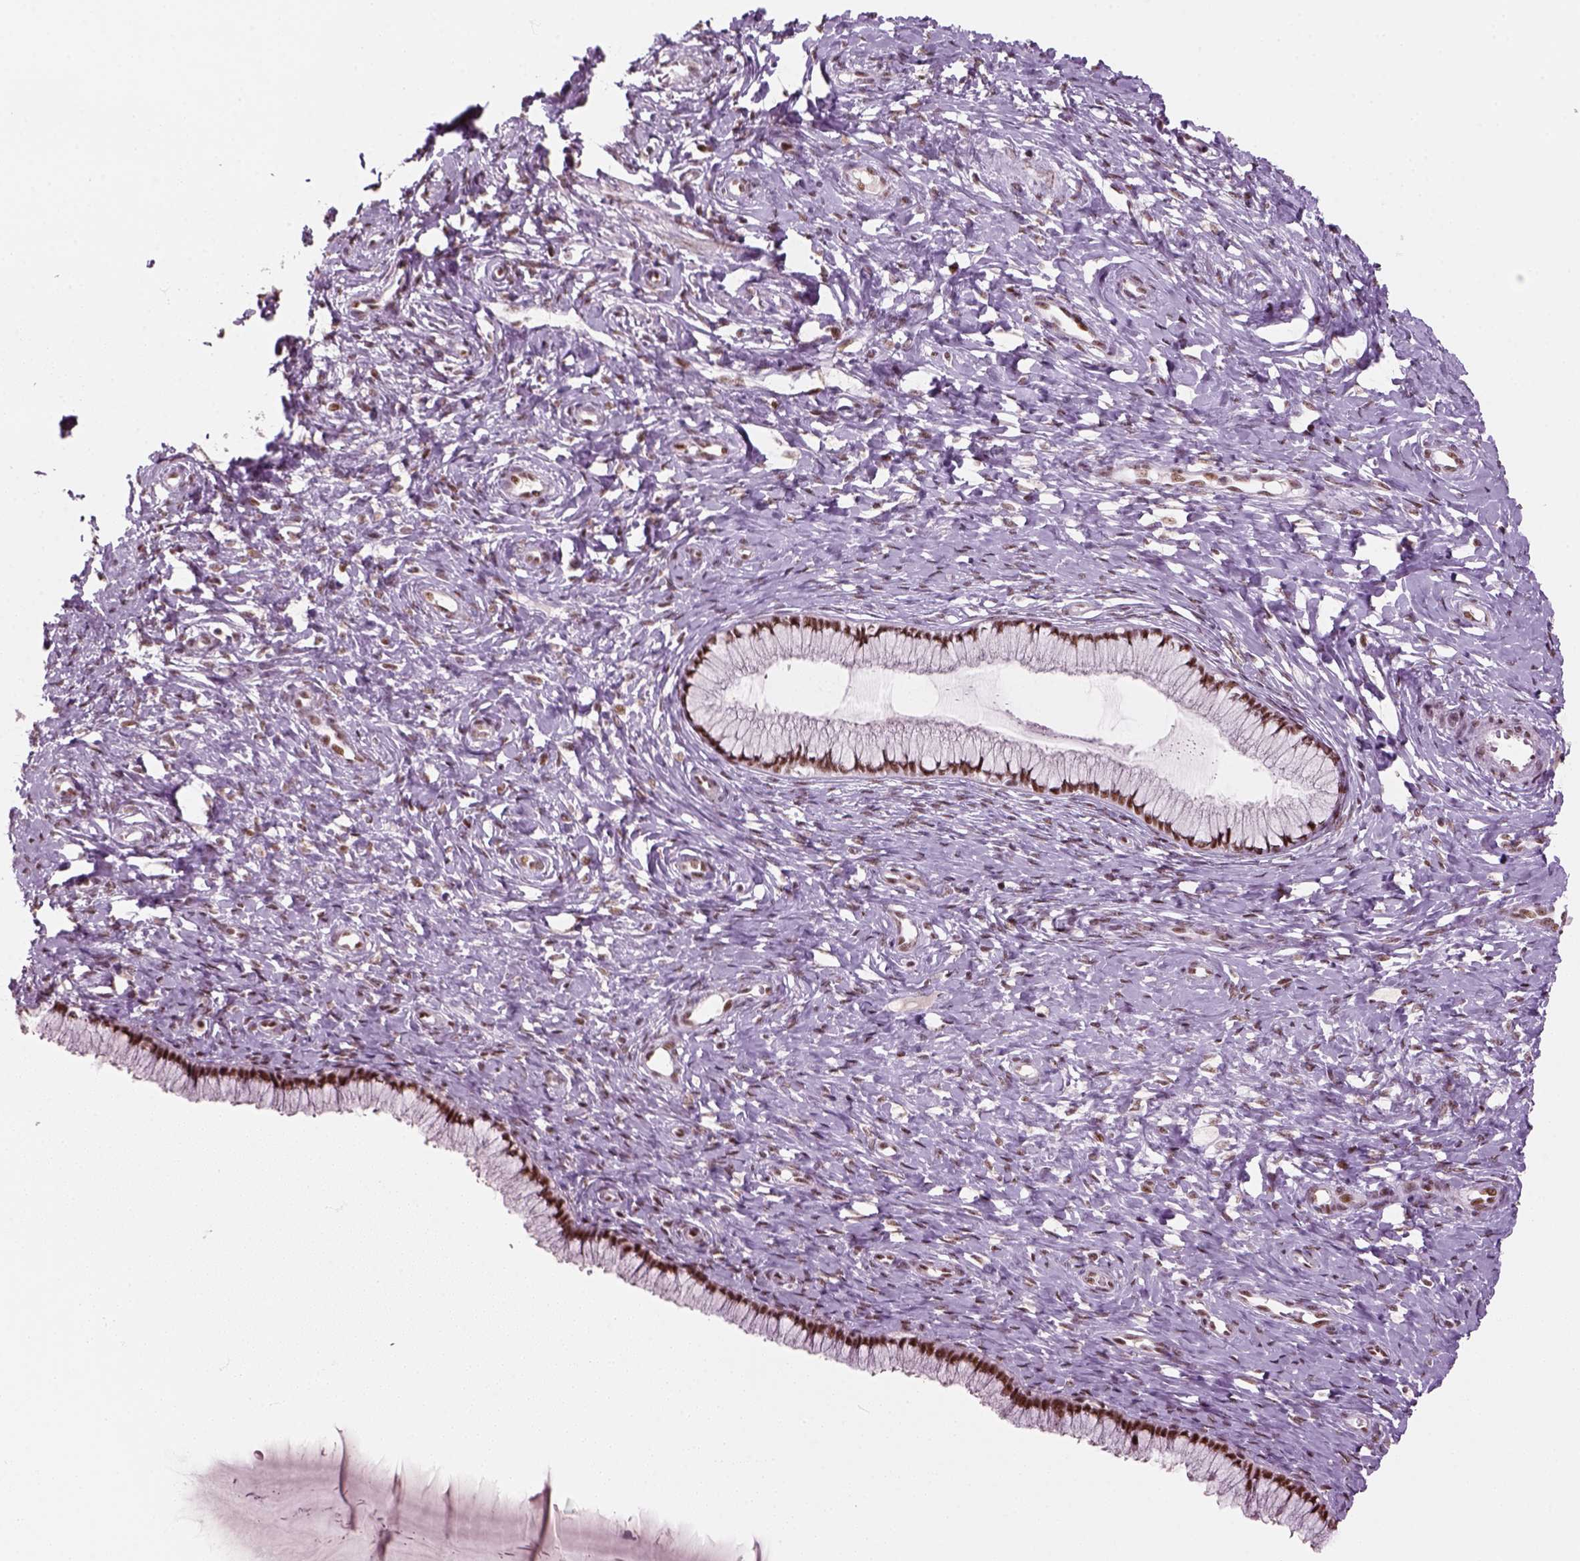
{"staining": {"intensity": "strong", "quantity": ">75%", "location": "nuclear"}, "tissue": "cervix", "cell_type": "Glandular cells", "image_type": "normal", "snomed": [{"axis": "morphology", "description": "Normal tissue, NOS"}, {"axis": "topography", "description": "Cervix"}], "caption": "Approximately >75% of glandular cells in unremarkable human cervix exhibit strong nuclear protein staining as visualized by brown immunohistochemical staining.", "gene": "GTF2F1", "patient": {"sex": "female", "age": 37}}